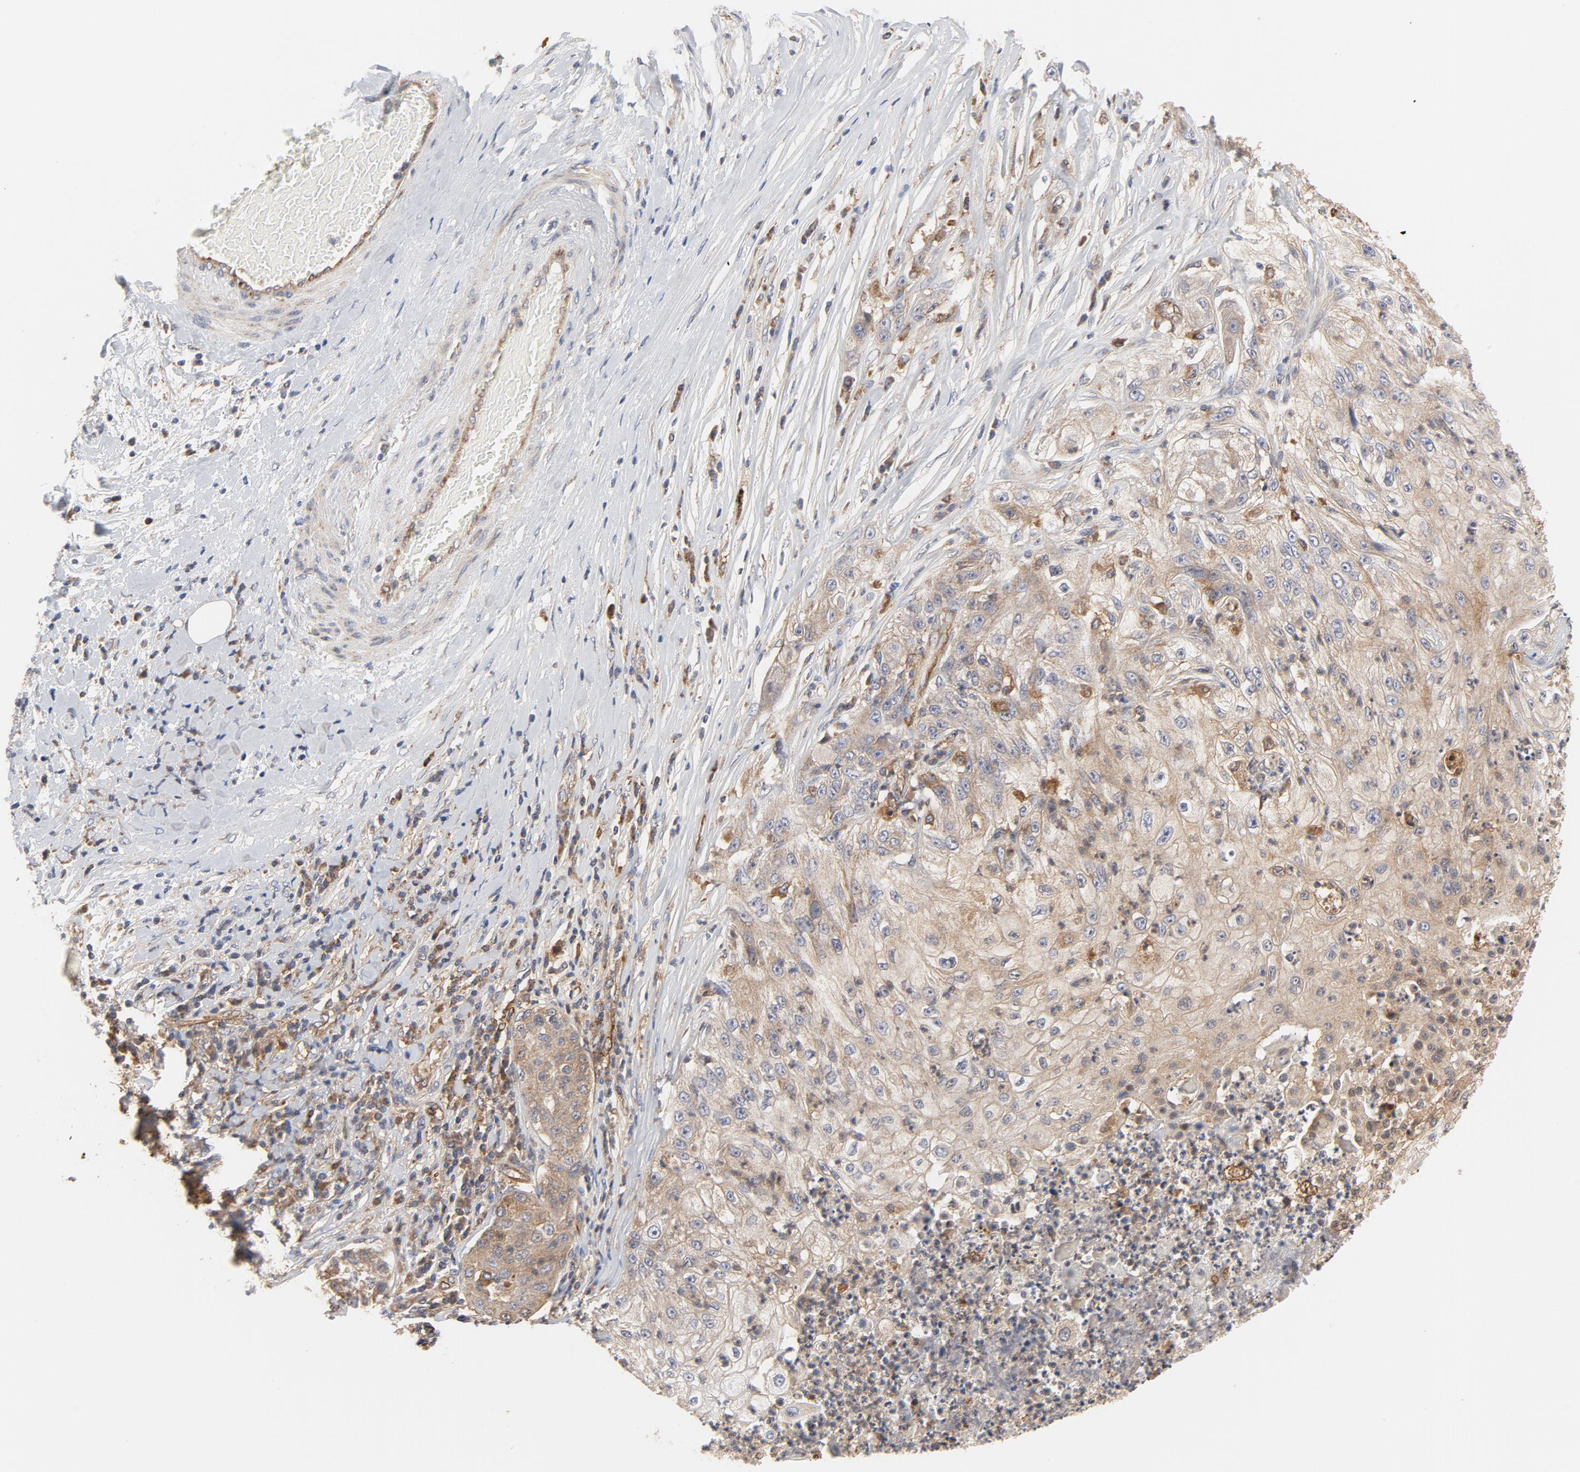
{"staining": {"intensity": "moderate", "quantity": ">75%", "location": "cytoplasmic/membranous"}, "tissue": "lung cancer", "cell_type": "Tumor cells", "image_type": "cancer", "snomed": [{"axis": "morphology", "description": "Inflammation, NOS"}, {"axis": "morphology", "description": "Squamous cell carcinoma, NOS"}, {"axis": "topography", "description": "Lymph node"}, {"axis": "topography", "description": "Soft tissue"}, {"axis": "topography", "description": "Lung"}], "caption": "Brown immunohistochemical staining in human squamous cell carcinoma (lung) reveals moderate cytoplasmic/membranous positivity in about >75% of tumor cells. (DAB IHC, brown staining for protein, blue staining for nuclei).", "gene": "RAPGEF4", "patient": {"sex": "male", "age": 66}}